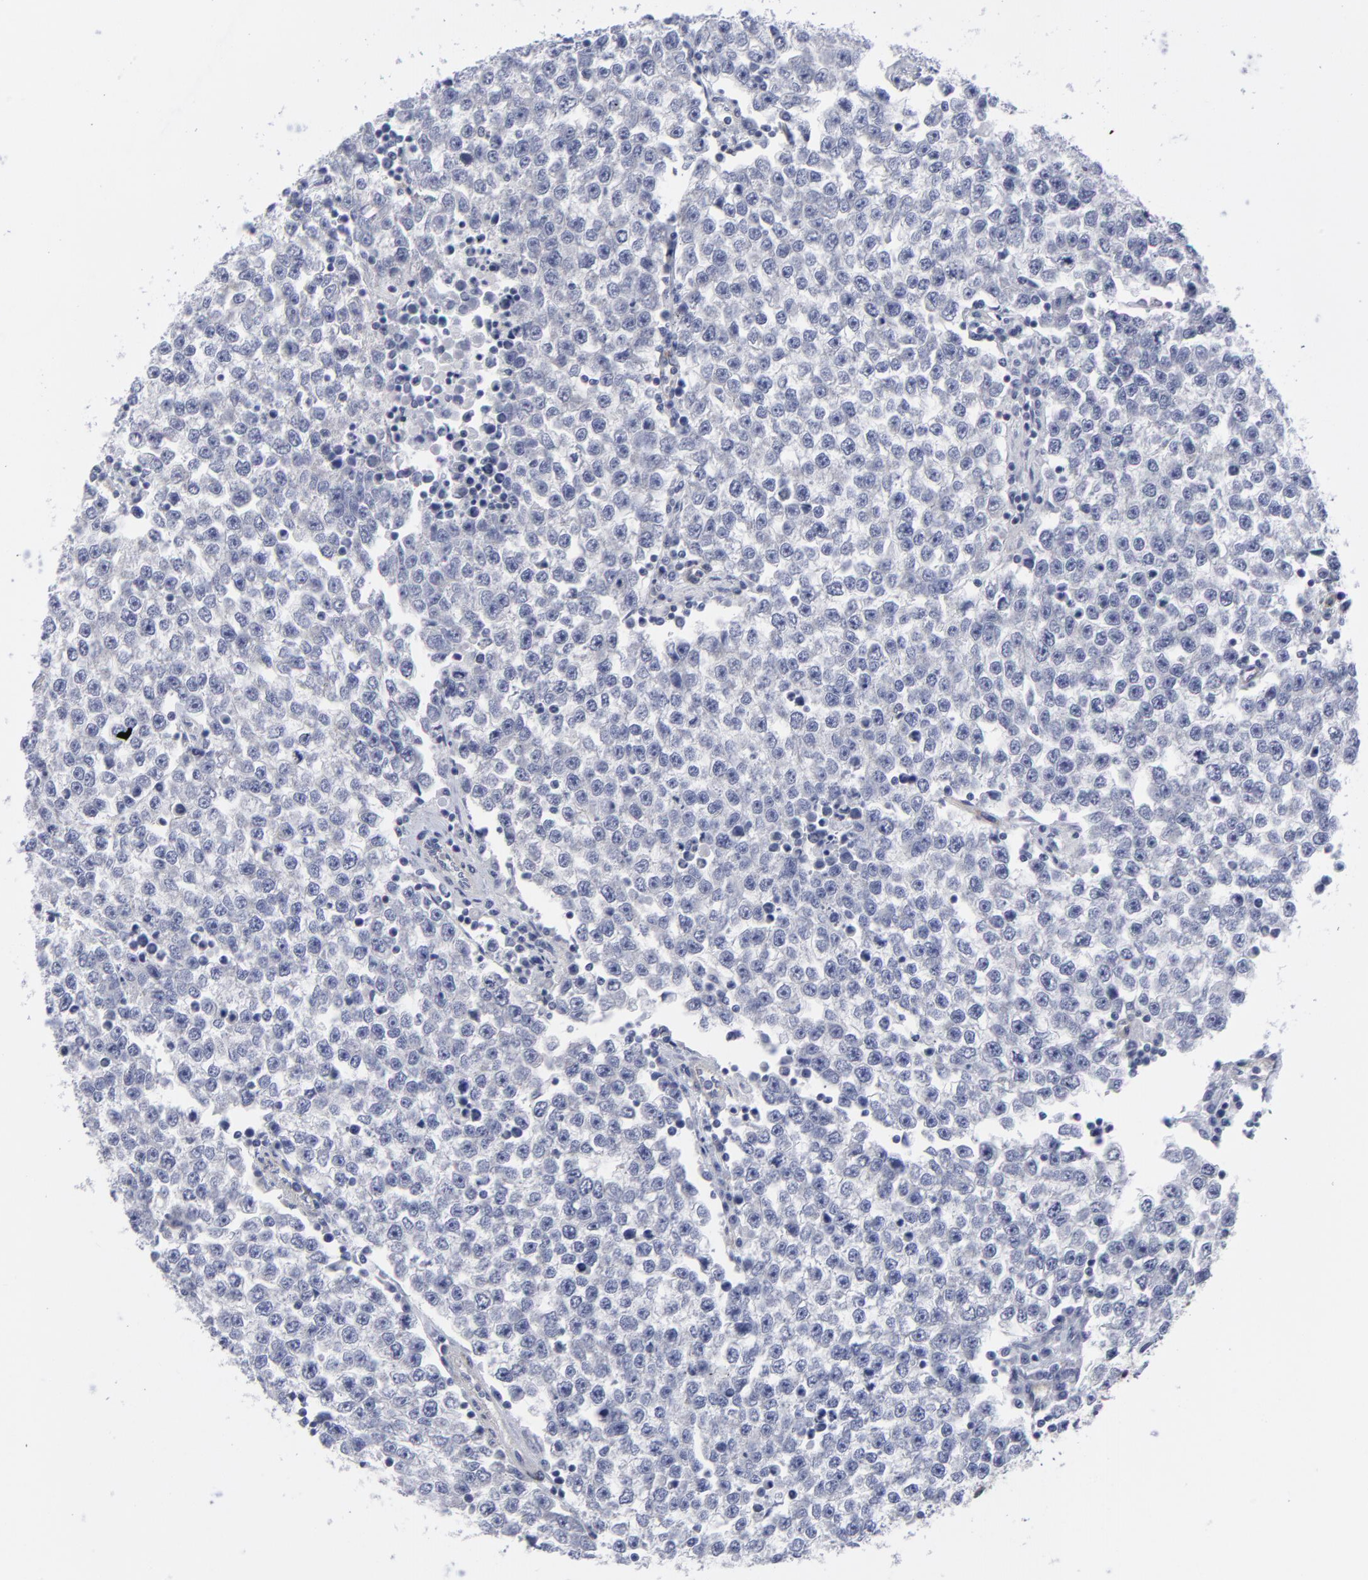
{"staining": {"intensity": "negative", "quantity": "none", "location": "none"}, "tissue": "testis cancer", "cell_type": "Tumor cells", "image_type": "cancer", "snomed": [{"axis": "morphology", "description": "Seminoma, NOS"}, {"axis": "topography", "description": "Testis"}], "caption": "The immunohistochemistry (IHC) photomicrograph has no significant expression in tumor cells of testis cancer (seminoma) tissue.", "gene": "NFKBIA", "patient": {"sex": "male", "age": 36}}